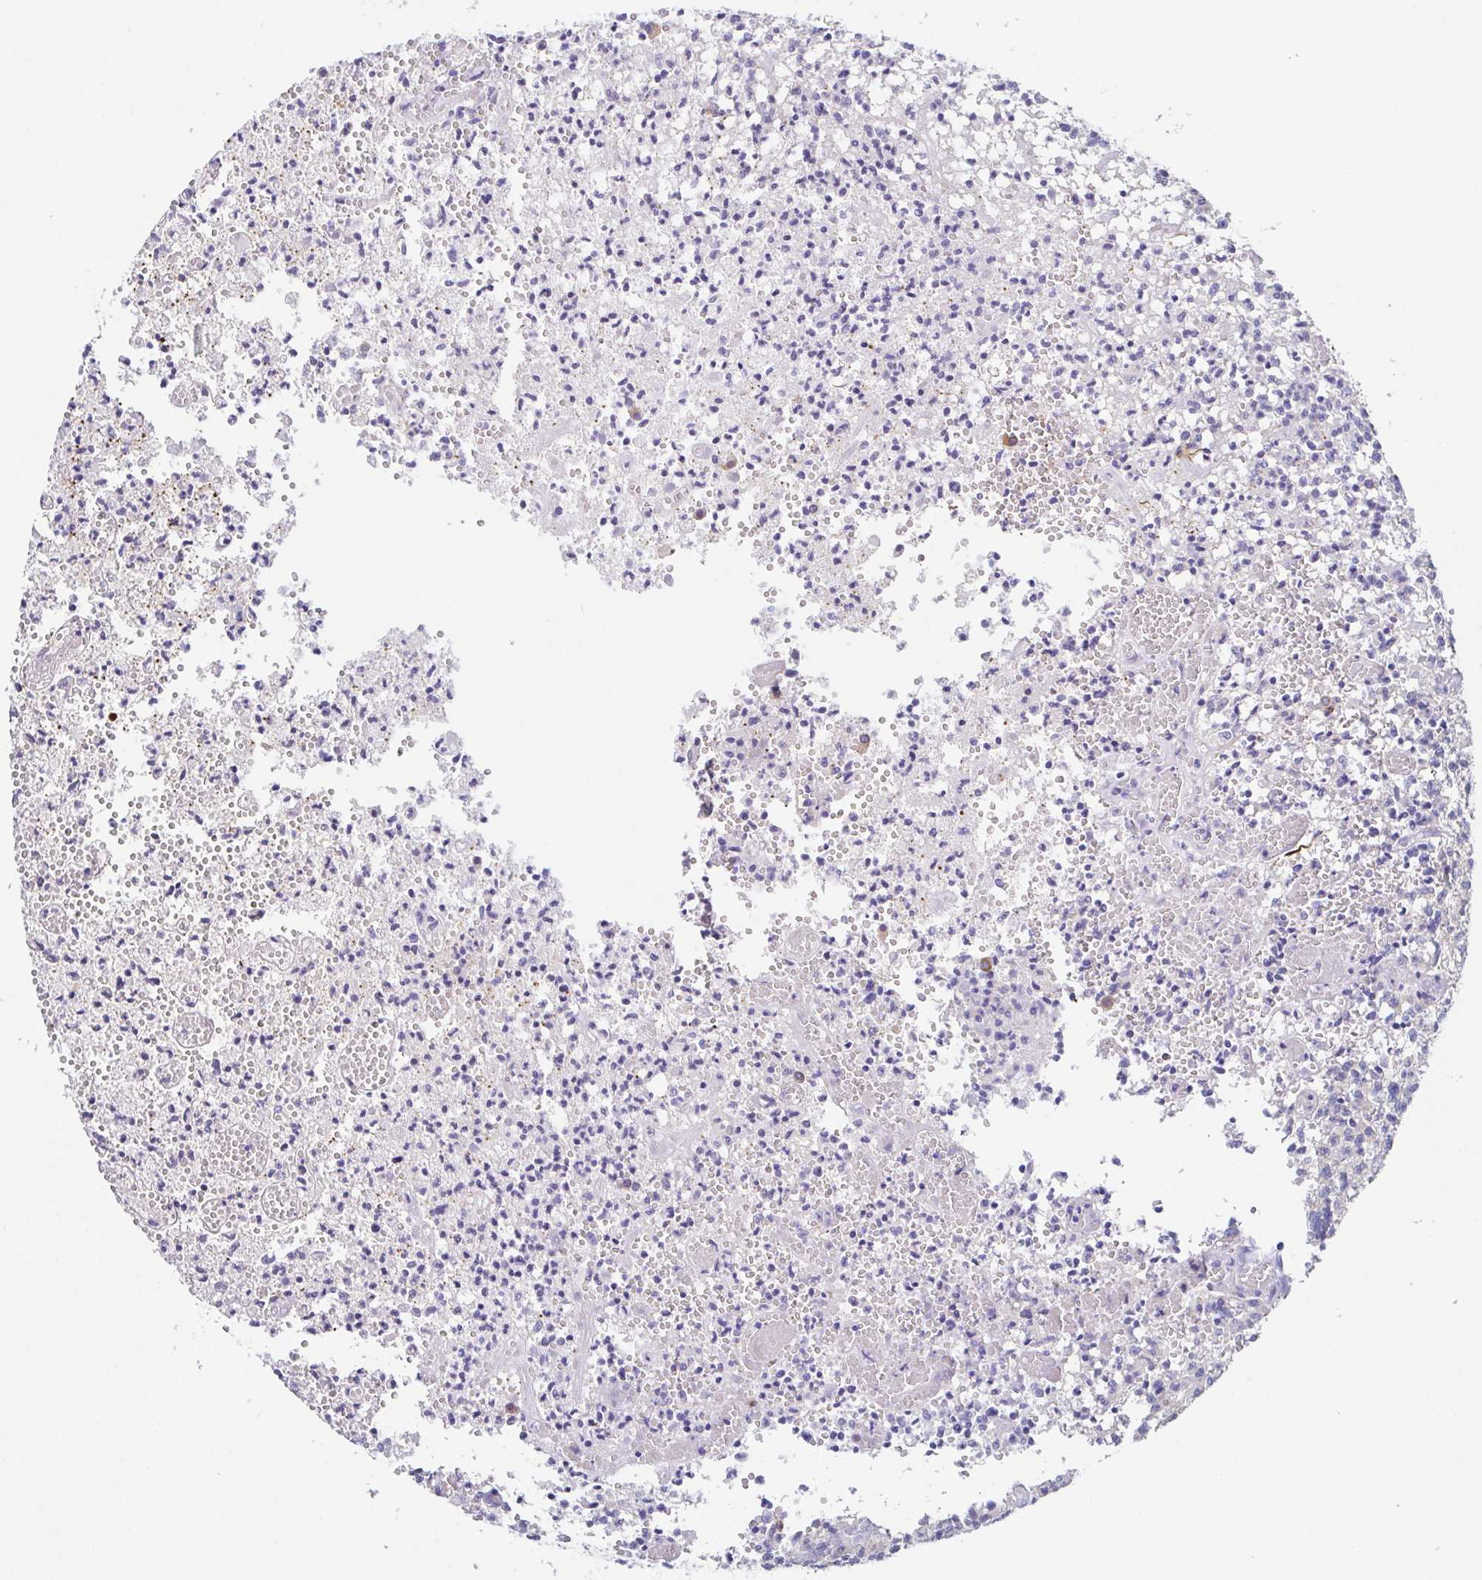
{"staining": {"intensity": "negative", "quantity": "none", "location": "none"}, "tissue": "glioma", "cell_type": "Tumor cells", "image_type": "cancer", "snomed": [{"axis": "morphology", "description": "Glioma, malignant, Low grade"}, {"axis": "topography", "description": "Brain"}], "caption": "Immunohistochemical staining of human glioma displays no significant staining in tumor cells.", "gene": "HTR2A", "patient": {"sex": "male", "age": 64}}